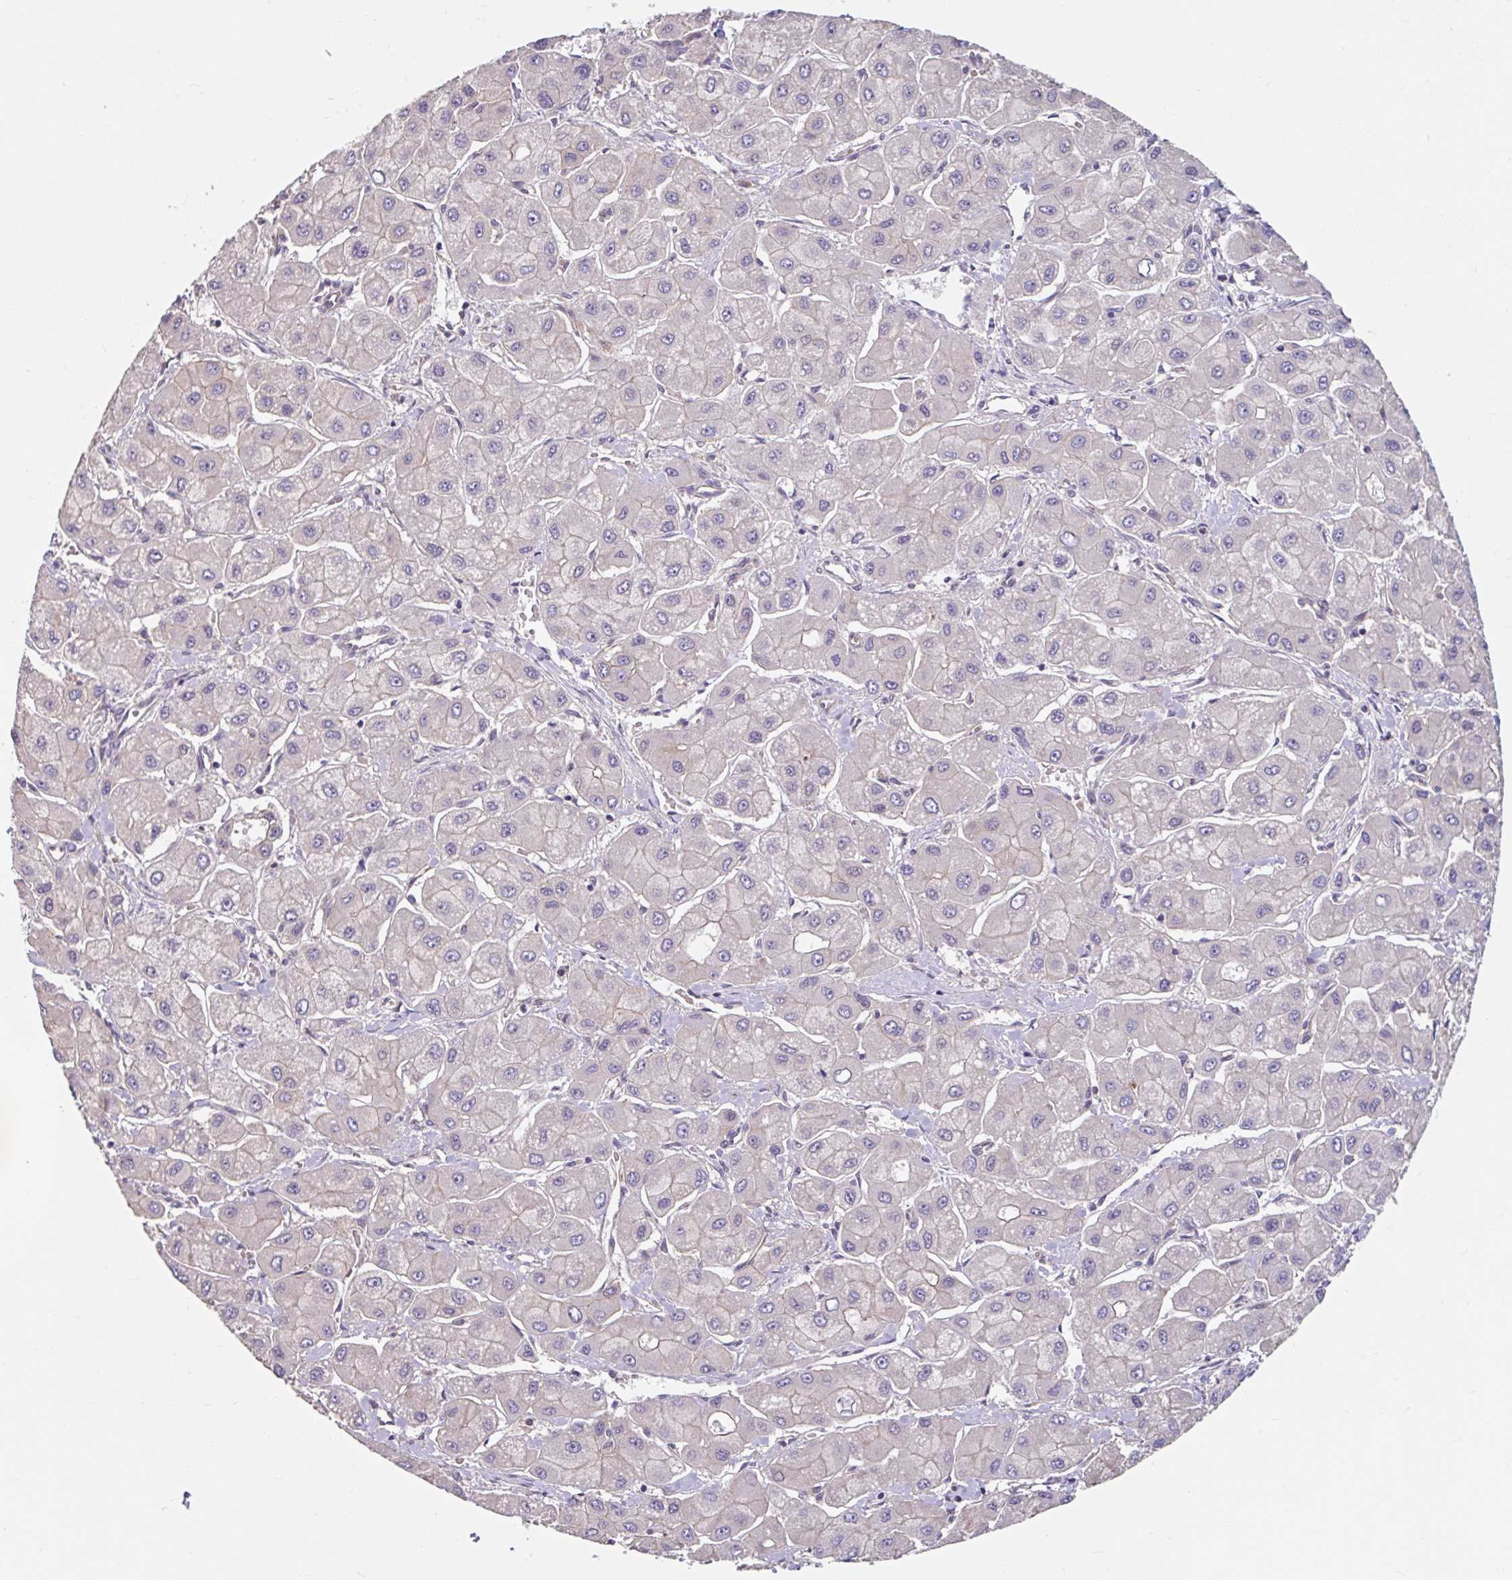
{"staining": {"intensity": "negative", "quantity": "none", "location": "none"}, "tissue": "liver cancer", "cell_type": "Tumor cells", "image_type": "cancer", "snomed": [{"axis": "morphology", "description": "Carcinoma, Hepatocellular, NOS"}, {"axis": "topography", "description": "Liver"}], "caption": "This is an IHC micrograph of human liver hepatocellular carcinoma. There is no staining in tumor cells.", "gene": "STYXL1", "patient": {"sex": "male", "age": 40}}